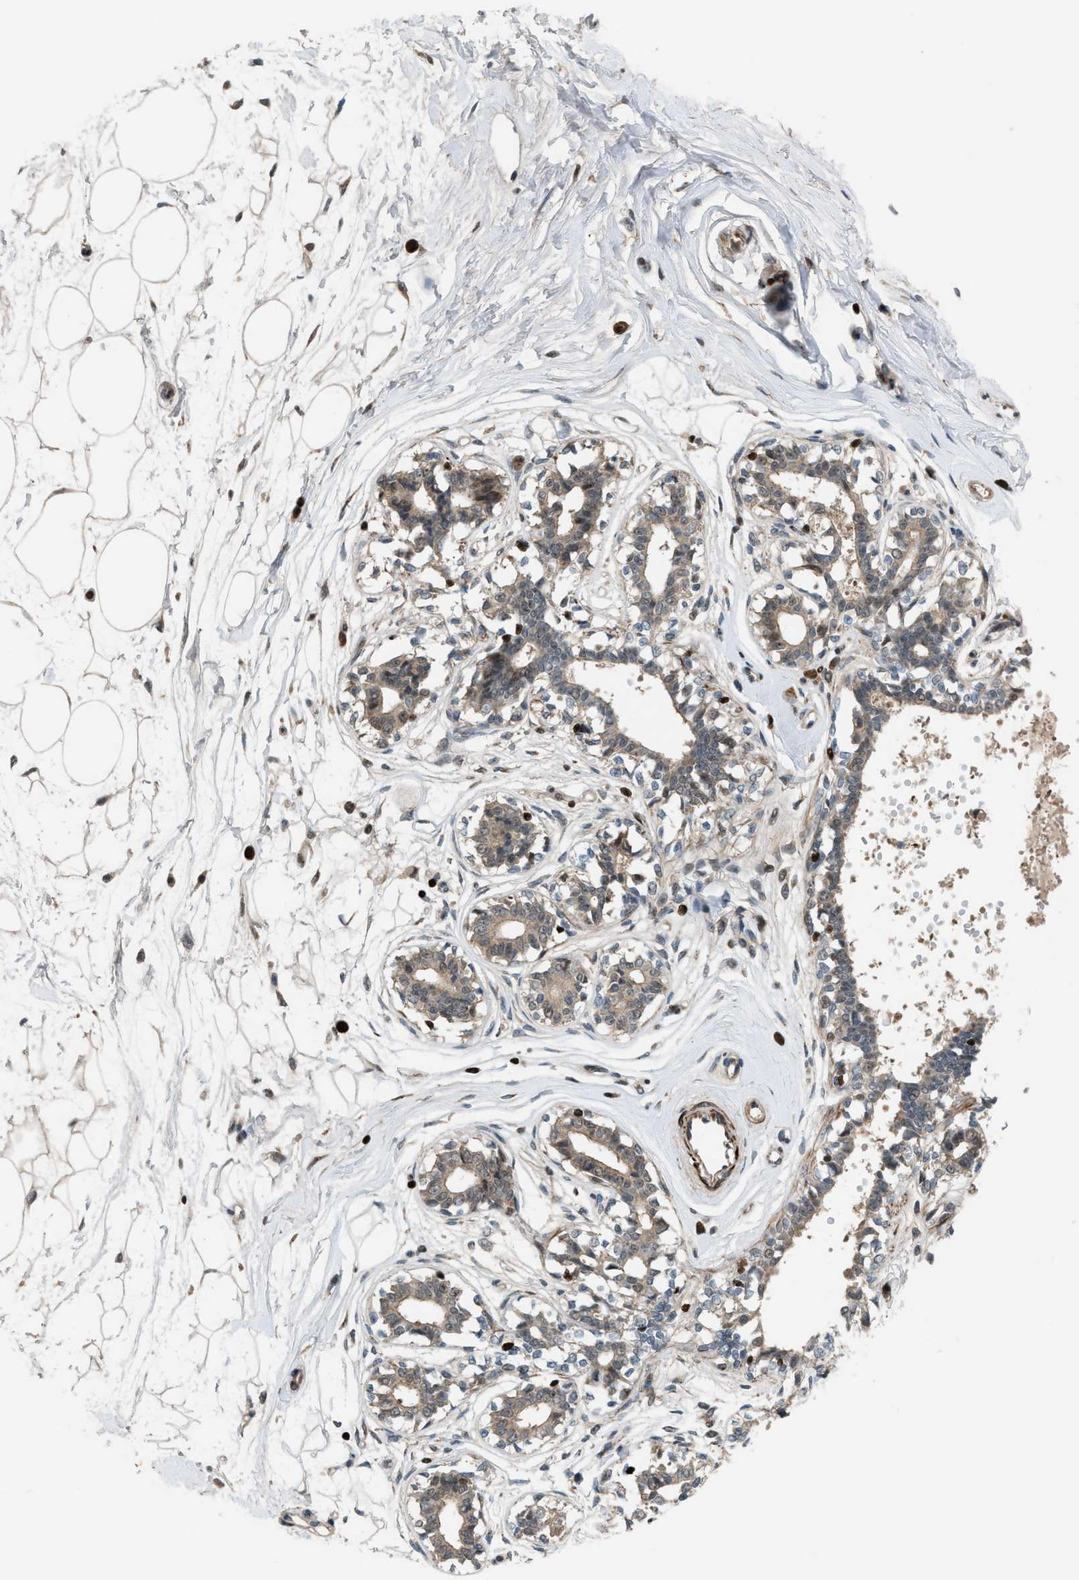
{"staining": {"intensity": "weak", "quantity": ">75%", "location": "cytoplasmic/membranous,nuclear"}, "tissue": "breast", "cell_type": "Adipocytes", "image_type": "normal", "snomed": [{"axis": "morphology", "description": "Normal tissue, NOS"}, {"axis": "topography", "description": "Breast"}], "caption": "Immunohistochemical staining of benign breast reveals low levels of weak cytoplasmic/membranous,nuclear expression in approximately >75% of adipocytes. (brown staining indicates protein expression, while blue staining denotes nuclei).", "gene": "ZNF276", "patient": {"sex": "female", "age": 45}}